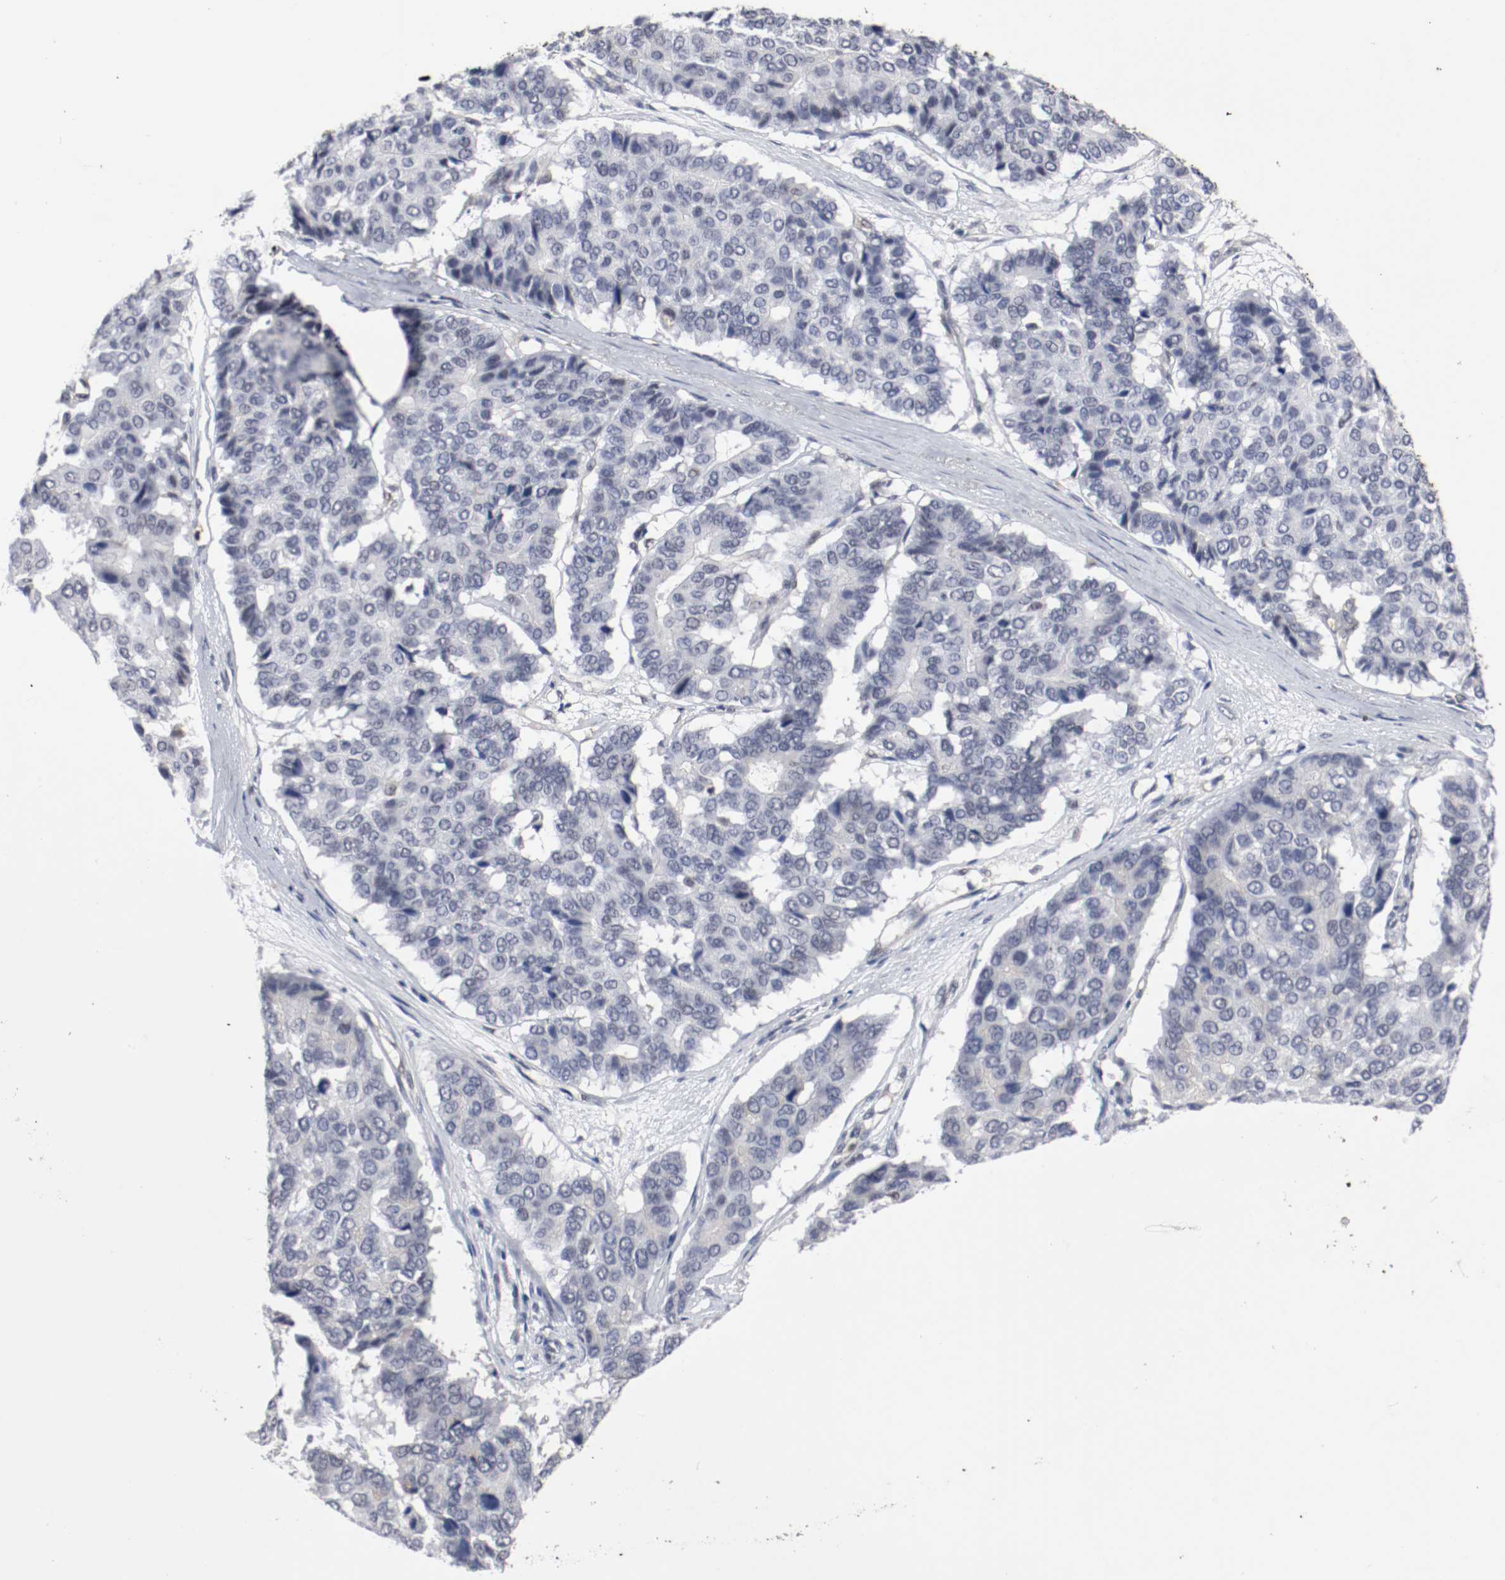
{"staining": {"intensity": "negative", "quantity": "none", "location": "none"}, "tissue": "pancreatic cancer", "cell_type": "Tumor cells", "image_type": "cancer", "snomed": [{"axis": "morphology", "description": "Adenocarcinoma, NOS"}, {"axis": "topography", "description": "Pancreas"}], "caption": "A micrograph of human pancreatic cancer is negative for staining in tumor cells.", "gene": "JUND", "patient": {"sex": "male", "age": 50}}